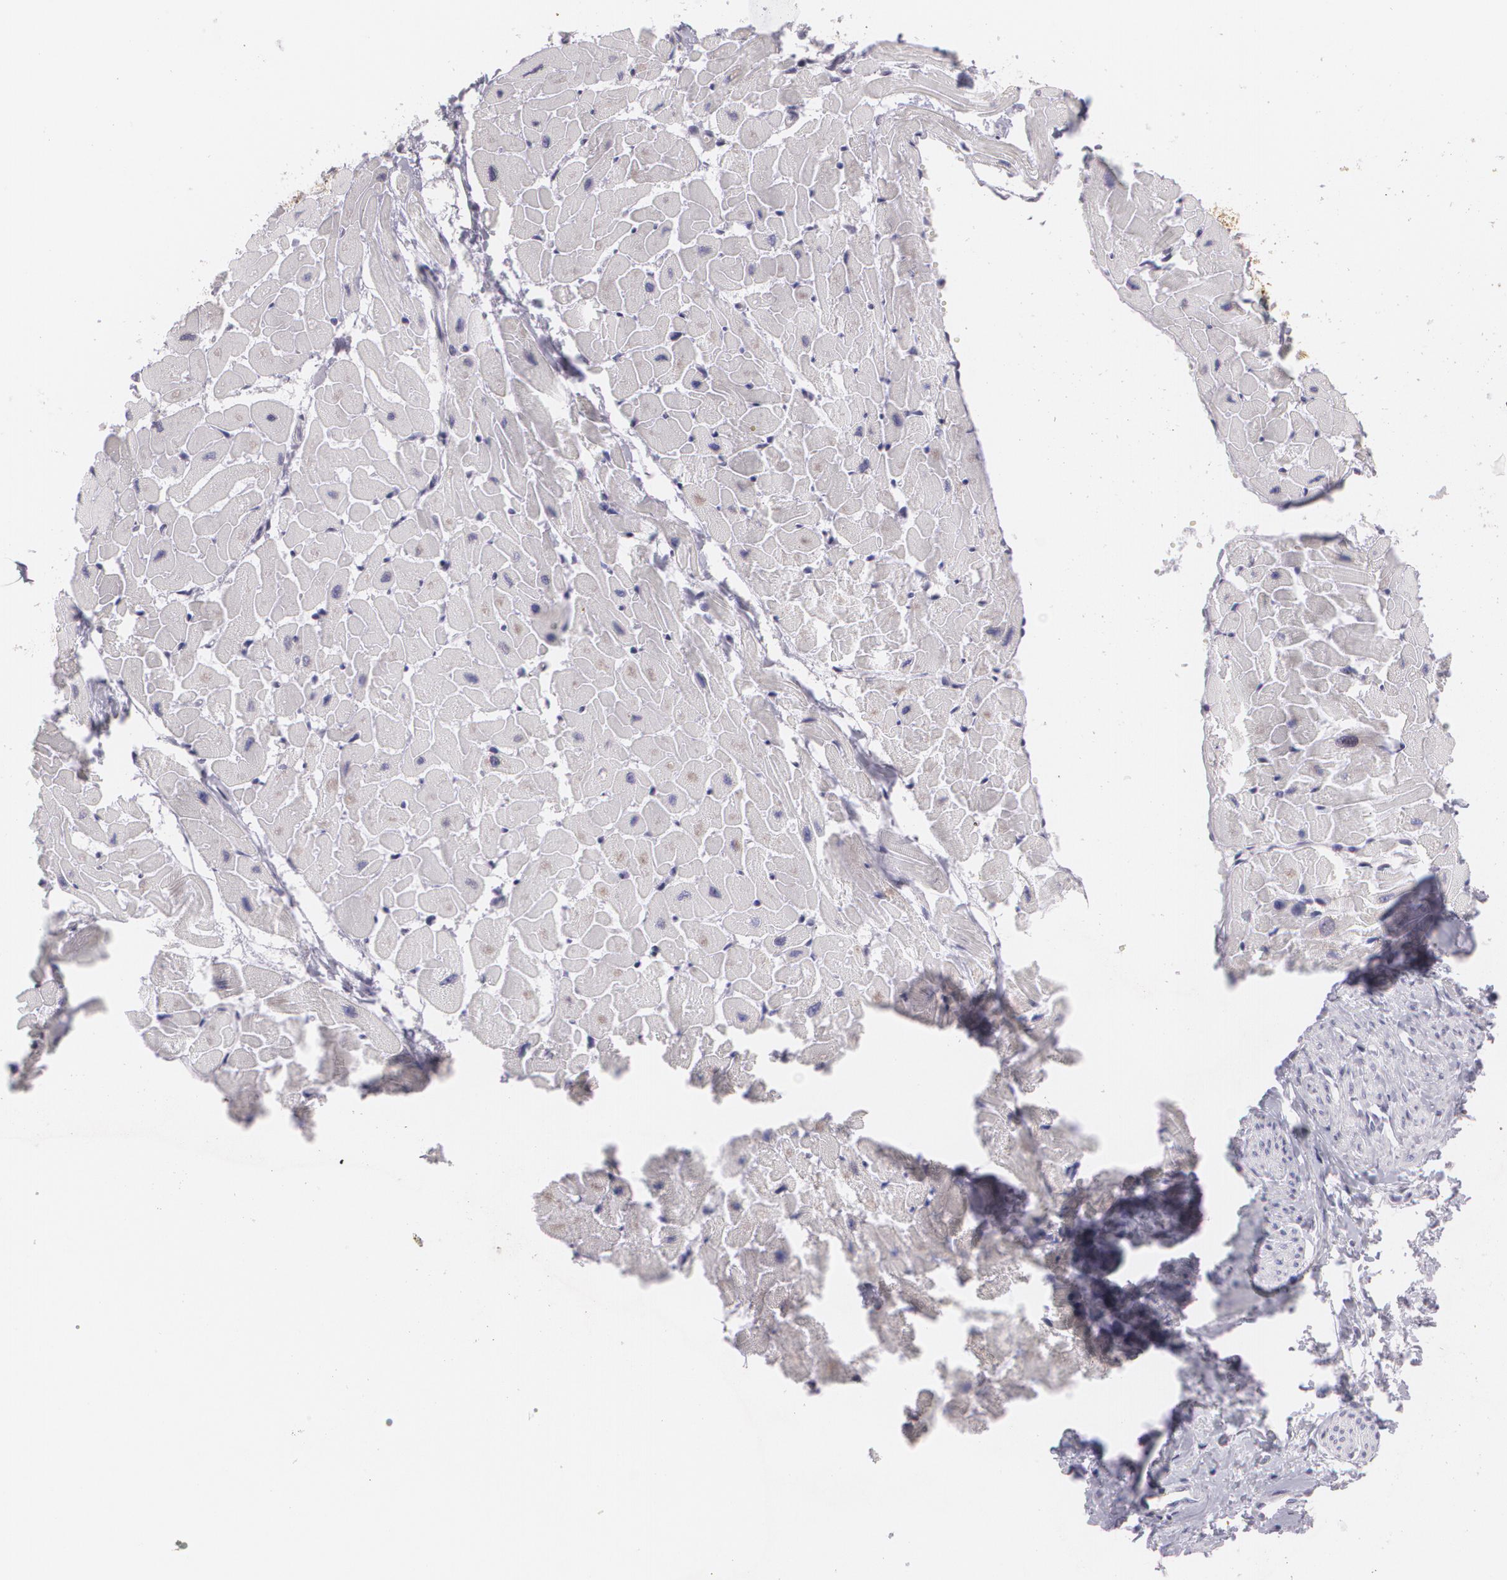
{"staining": {"intensity": "negative", "quantity": "none", "location": "none"}, "tissue": "heart muscle", "cell_type": "Cardiomyocytes", "image_type": "normal", "snomed": [{"axis": "morphology", "description": "Normal tissue, NOS"}, {"axis": "topography", "description": "Heart"}], "caption": "This is an IHC image of benign human heart muscle. There is no positivity in cardiomyocytes.", "gene": "MAP2", "patient": {"sex": "female", "age": 19}}